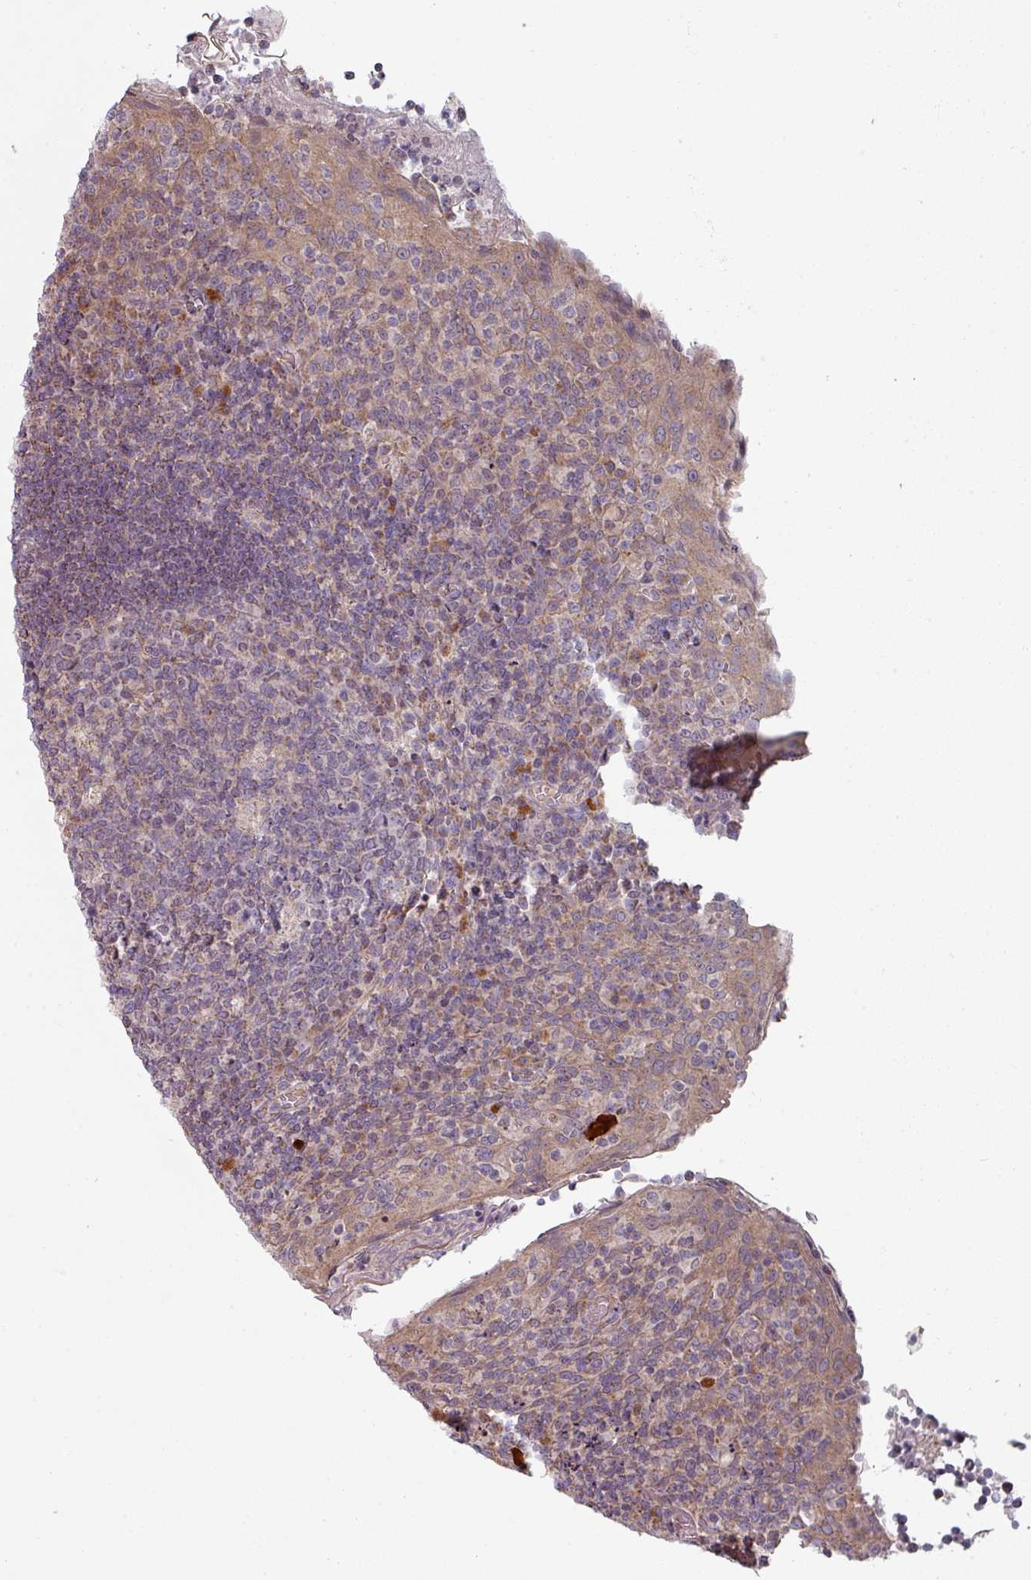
{"staining": {"intensity": "weak", "quantity": "<25%", "location": "cytoplasmic/membranous"}, "tissue": "tonsil", "cell_type": "Germinal center cells", "image_type": "normal", "snomed": [{"axis": "morphology", "description": "Normal tissue, NOS"}, {"axis": "topography", "description": "Tonsil"}], "caption": "Micrograph shows no significant protein staining in germinal center cells of normal tonsil. (DAB (3,3'-diaminobenzidine) immunohistochemistry visualized using brightfield microscopy, high magnification).", "gene": "PLEKHJ1", "patient": {"sex": "male", "age": 17}}